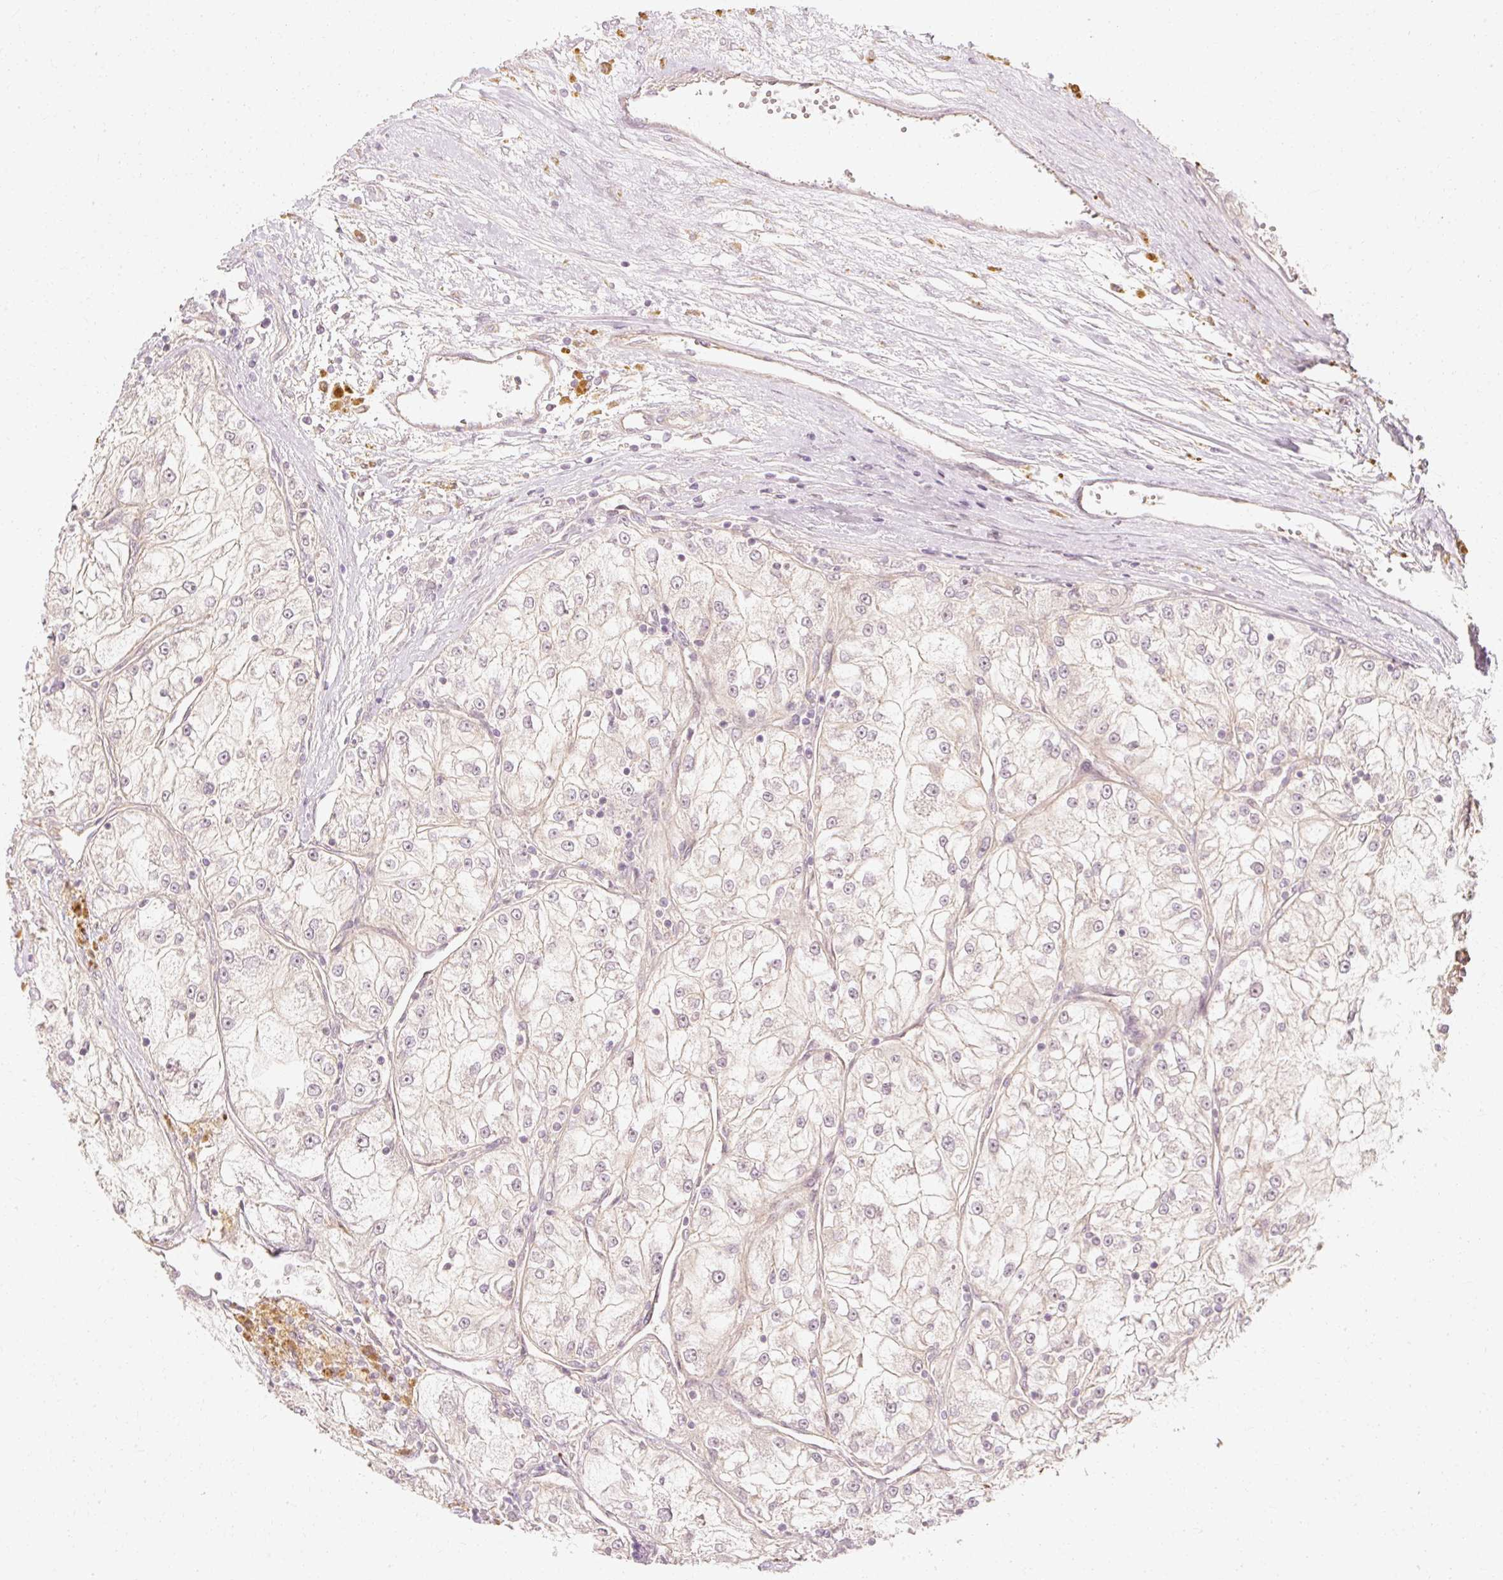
{"staining": {"intensity": "negative", "quantity": "none", "location": "none"}, "tissue": "renal cancer", "cell_type": "Tumor cells", "image_type": "cancer", "snomed": [{"axis": "morphology", "description": "Adenocarcinoma, NOS"}, {"axis": "topography", "description": "Kidney"}], "caption": "Immunohistochemistry (IHC) histopathology image of neoplastic tissue: human renal cancer stained with DAB (3,3'-diaminobenzidine) displays no significant protein staining in tumor cells.", "gene": "GNAQ", "patient": {"sex": "female", "age": 72}}